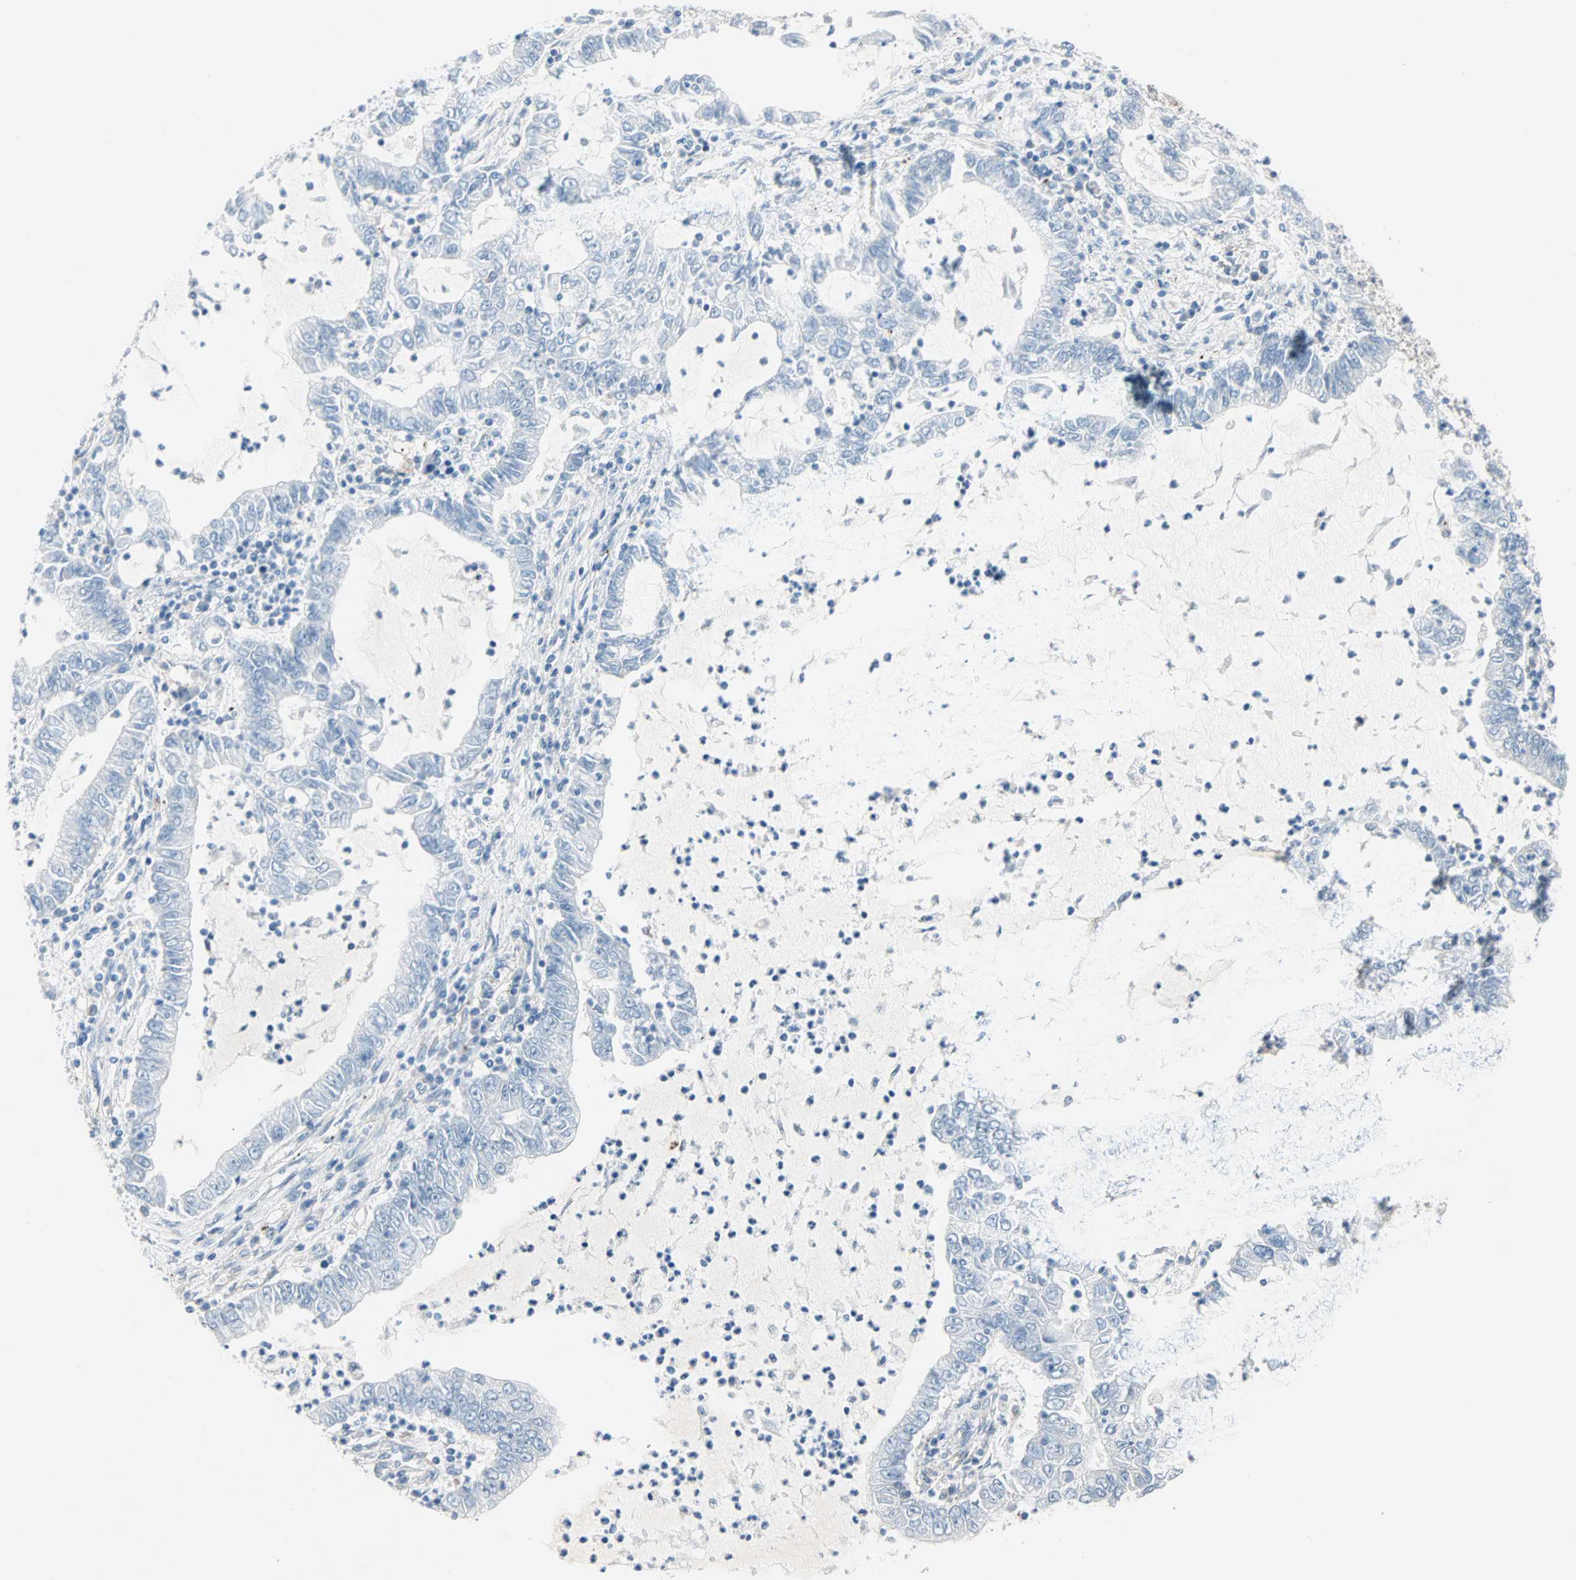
{"staining": {"intensity": "negative", "quantity": "none", "location": "none"}, "tissue": "lung cancer", "cell_type": "Tumor cells", "image_type": "cancer", "snomed": [{"axis": "morphology", "description": "Adenocarcinoma, NOS"}, {"axis": "topography", "description": "Lung"}], "caption": "The histopathology image shows no staining of tumor cells in adenocarcinoma (lung).", "gene": "EPB41L2", "patient": {"sex": "female", "age": 51}}